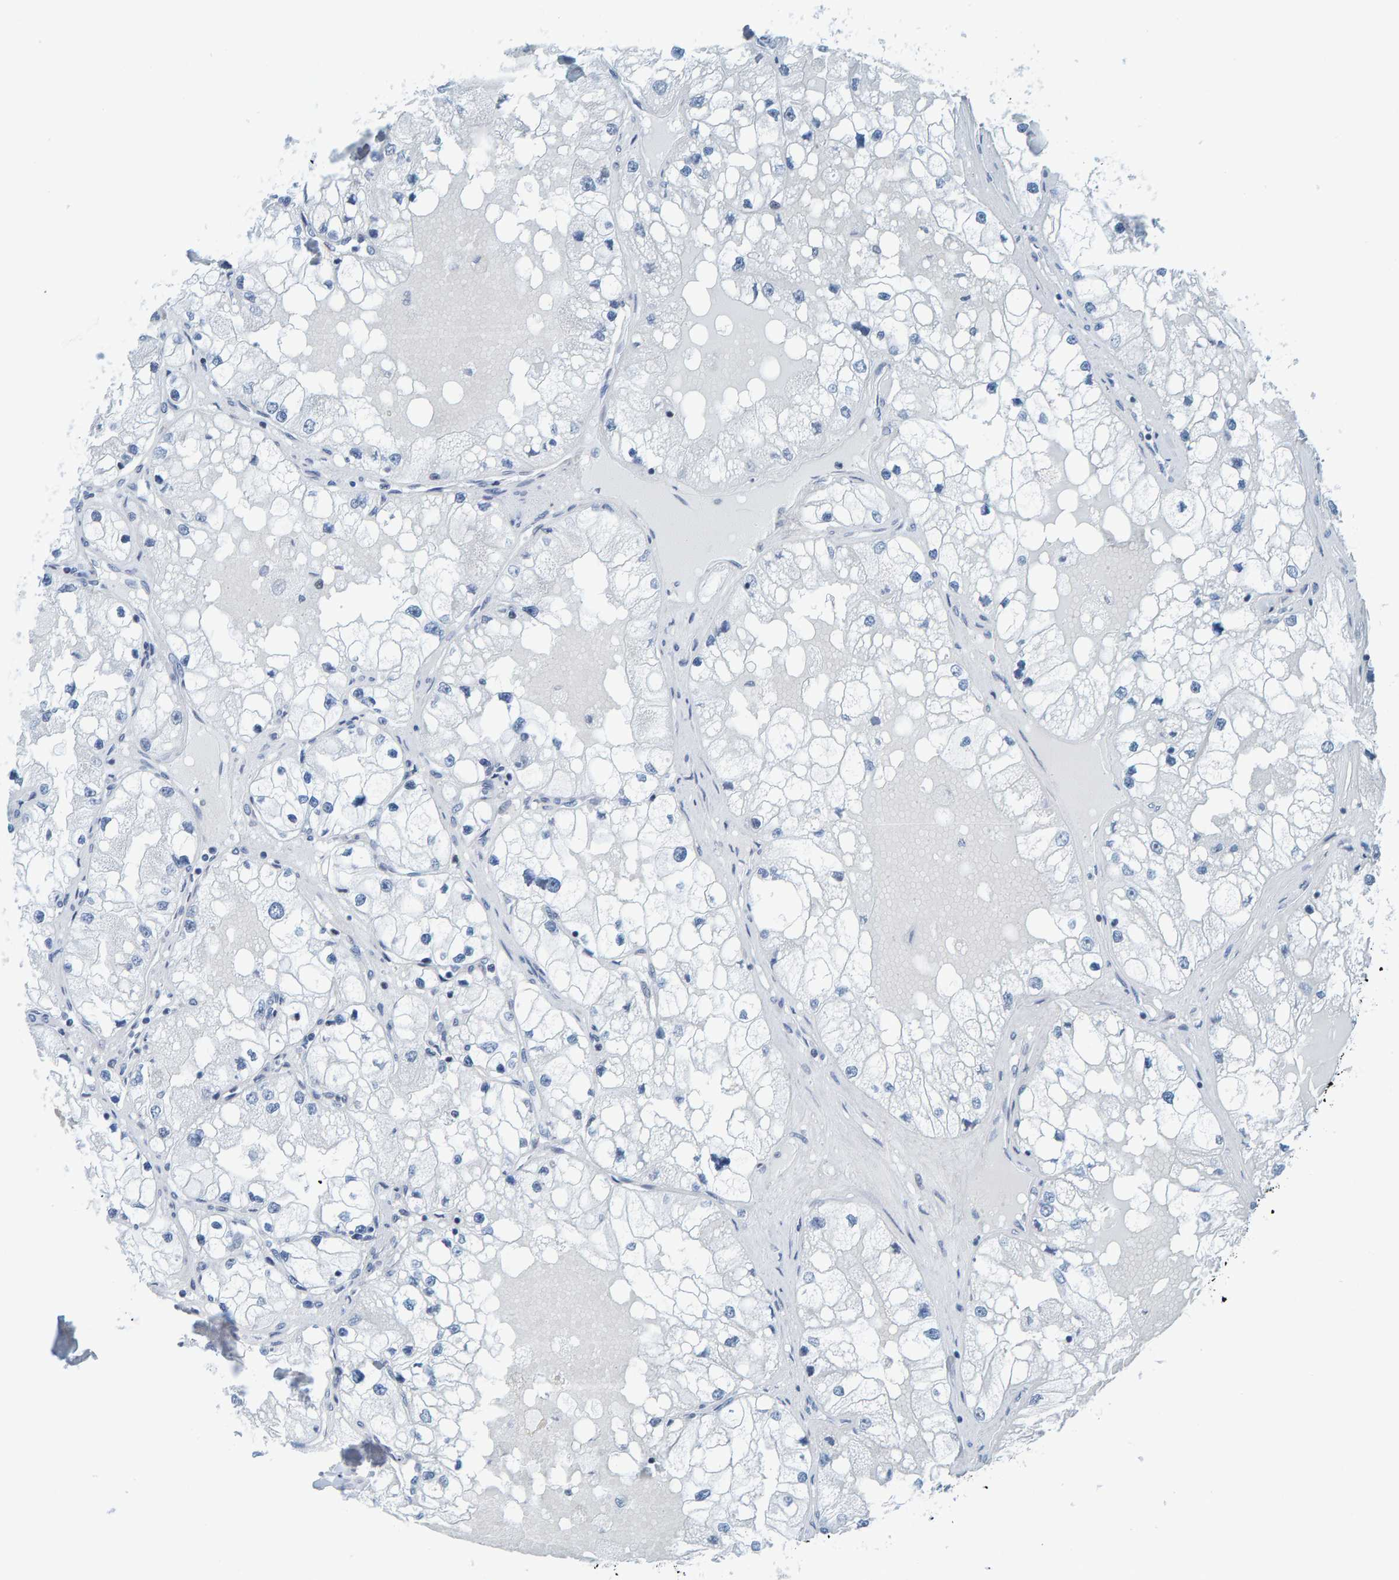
{"staining": {"intensity": "negative", "quantity": "none", "location": "none"}, "tissue": "renal cancer", "cell_type": "Tumor cells", "image_type": "cancer", "snomed": [{"axis": "morphology", "description": "Adenocarcinoma, NOS"}, {"axis": "topography", "description": "Kidney"}], "caption": "Tumor cells show no significant protein expression in renal adenocarcinoma. Brightfield microscopy of immunohistochemistry (IHC) stained with DAB (brown) and hematoxylin (blue), captured at high magnification.", "gene": "CNP", "patient": {"sex": "male", "age": 68}}